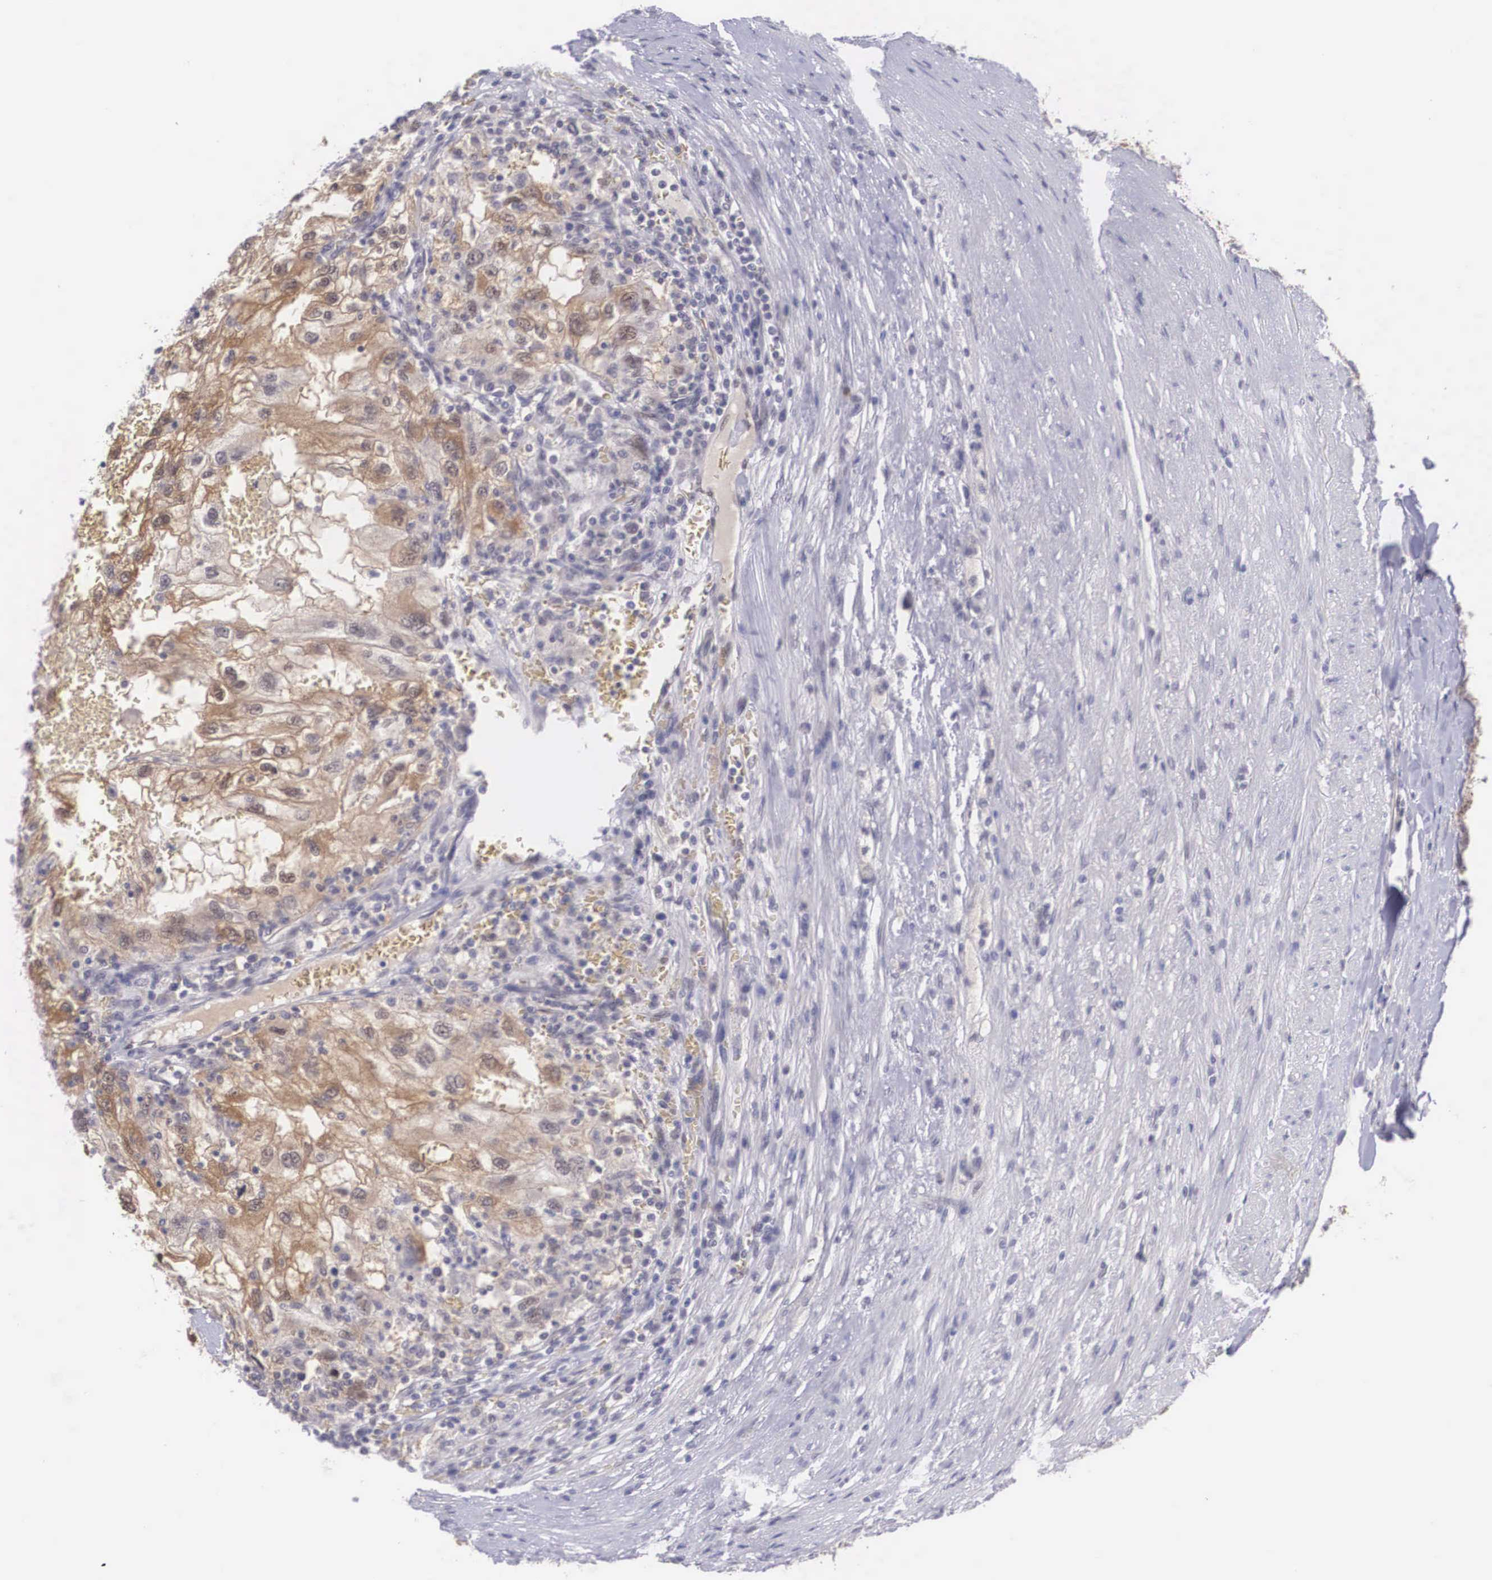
{"staining": {"intensity": "moderate", "quantity": ">75%", "location": "cytoplasmic/membranous,nuclear"}, "tissue": "renal cancer", "cell_type": "Tumor cells", "image_type": "cancer", "snomed": [{"axis": "morphology", "description": "Normal tissue, NOS"}, {"axis": "morphology", "description": "Adenocarcinoma, NOS"}, {"axis": "topography", "description": "Kidney"}], "caption": "A high-resolution image shows IHC staining of renal adenocarcinoma, which shows moderate cytoplasmic/membranous and nuclear positivity in about >75% of tumor cells.", "gene": "NINL", "patient": {"sex": "male", "age": 71}}